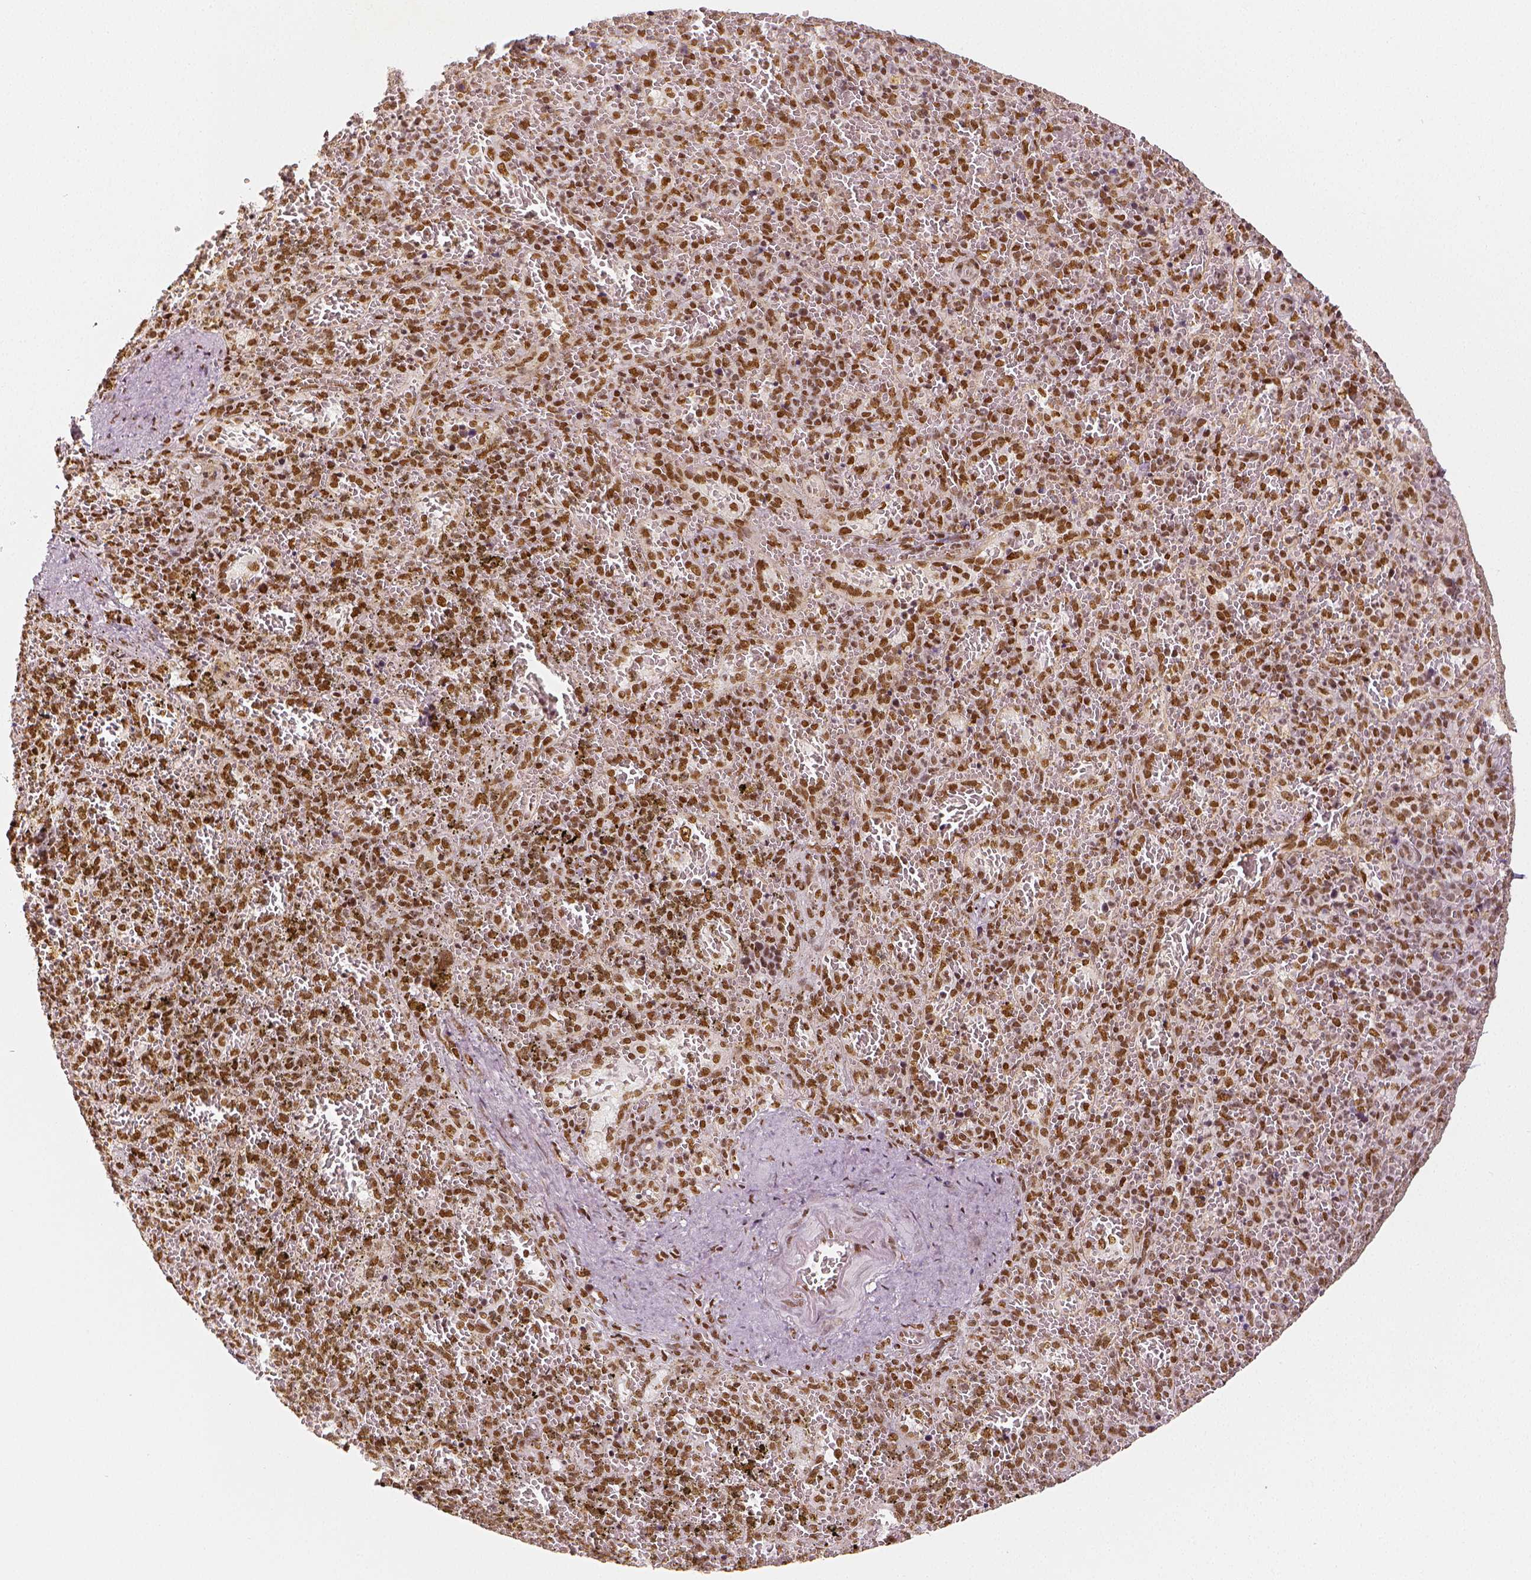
{"staining": {"intensity": "moderate", "quantity": ">75%", "location": "nuclear"}, "tissue": "spleen", "cell_type": "Cells in red pulp", "image_type": "normal", "snomed": [{"axis": "morphology", "description": "Normal tissue, NOS"}, {"axis": "topography", "description": "Spleen"}], "caption": "This photomicrograph displays immunohistochemistry staining of benign spleen, with medium moderate nuclear expression in approximately >75% of cells in red pulp.", "gene": "KDM5B", "patient": {"sex": "female", "age": 50}}